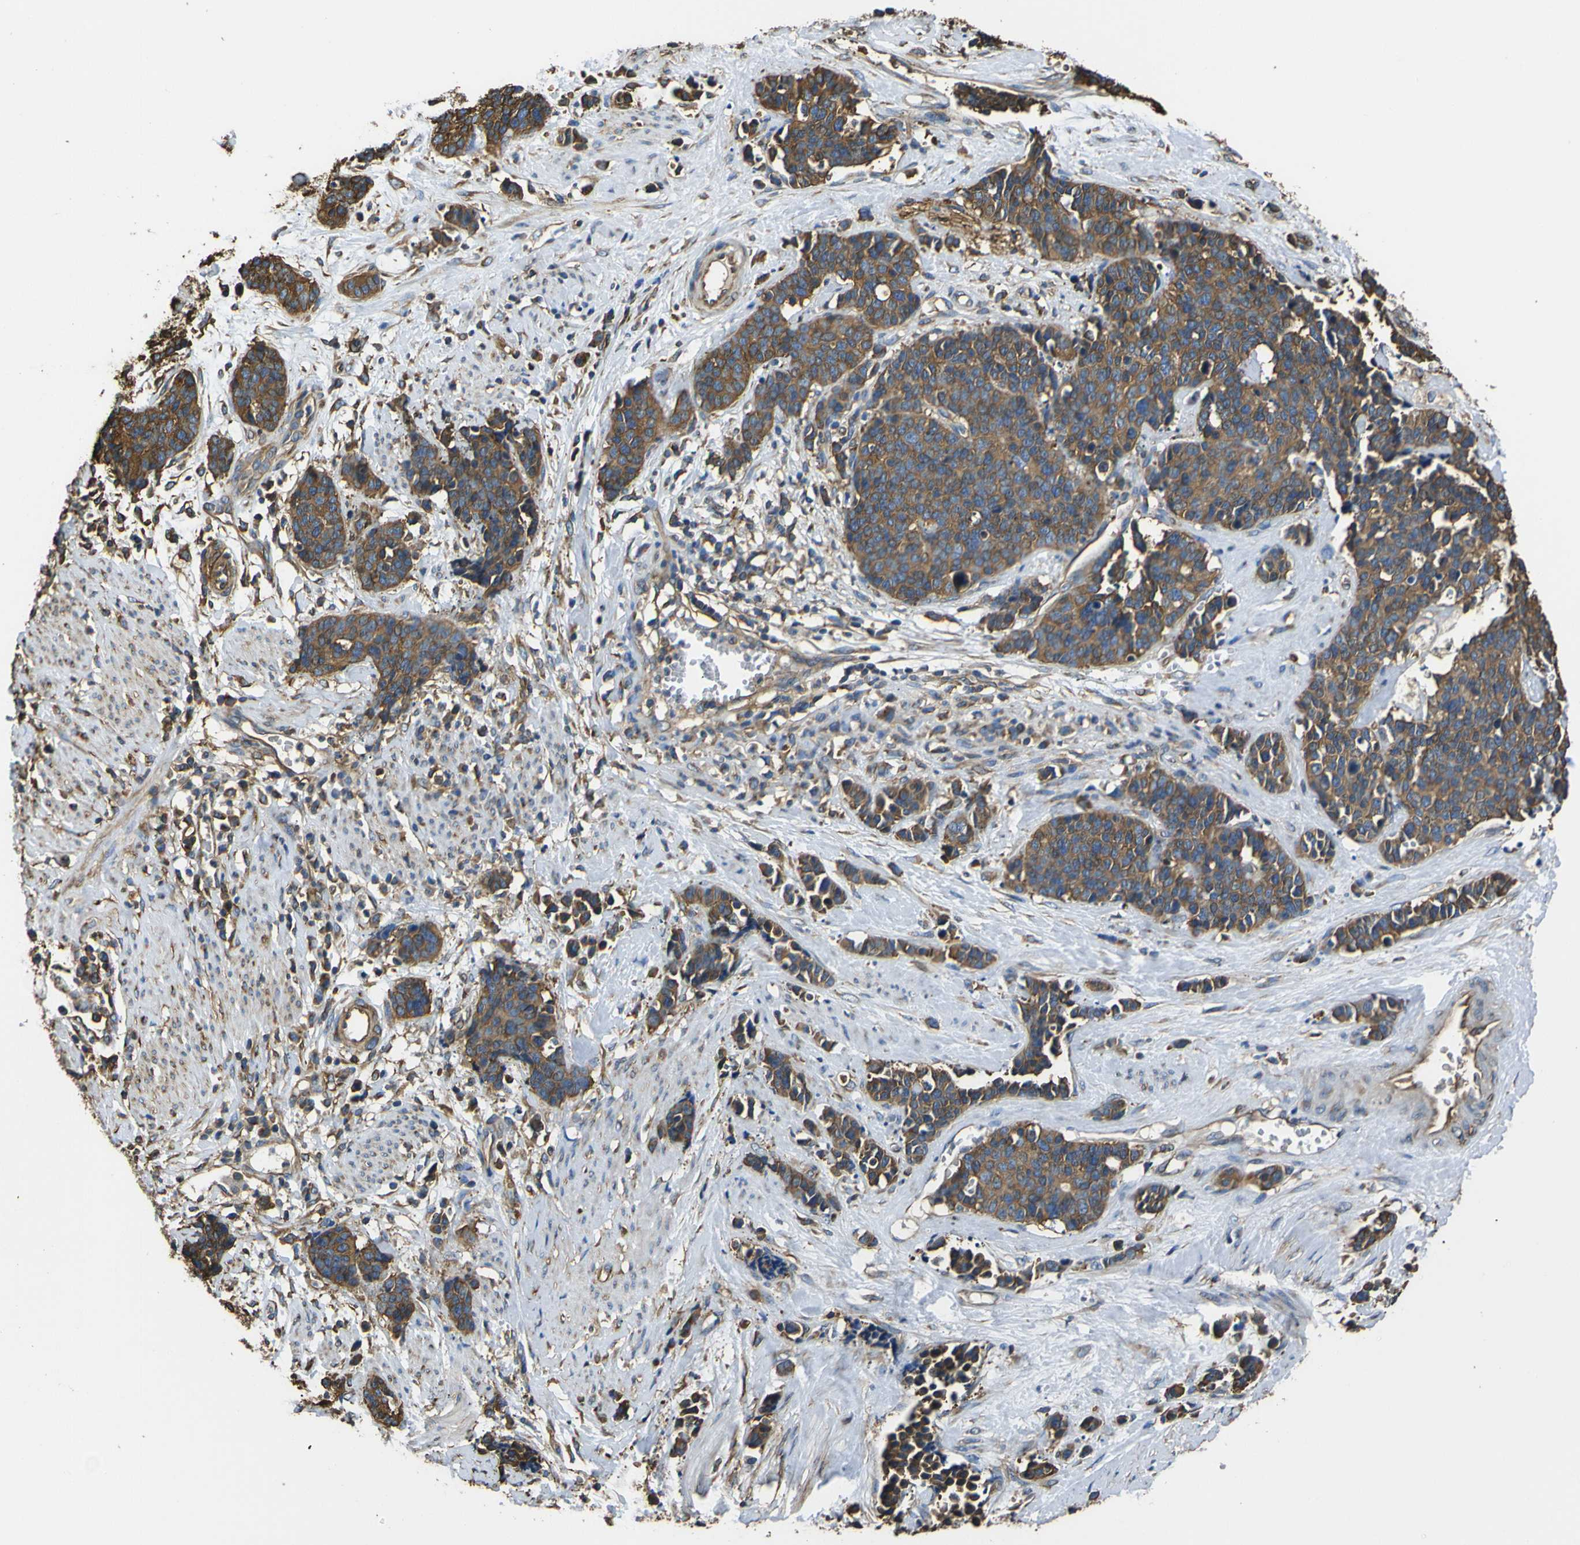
{"staining": {"intensity": "moderate", "quantity": ">75%", "location": "cytoplasmic/membranous"}, "tissue": "cervical cancer", "cell_type": "Tumor cells", "image_type": "cancer", "snomed": [{"axis": "morphology", "description": "Squamous cell carcinoma, NOS"}, {"axis": "topography", "description": "Cervix"}], "caption": "A medium amount of moderate cytoplasmic/membranous staining is present in about >75% of tumor cells in cervical squamous cell carcinoma tissue.", "gene": "TUBB", "patient": {"sex": "female", "age": 35}}